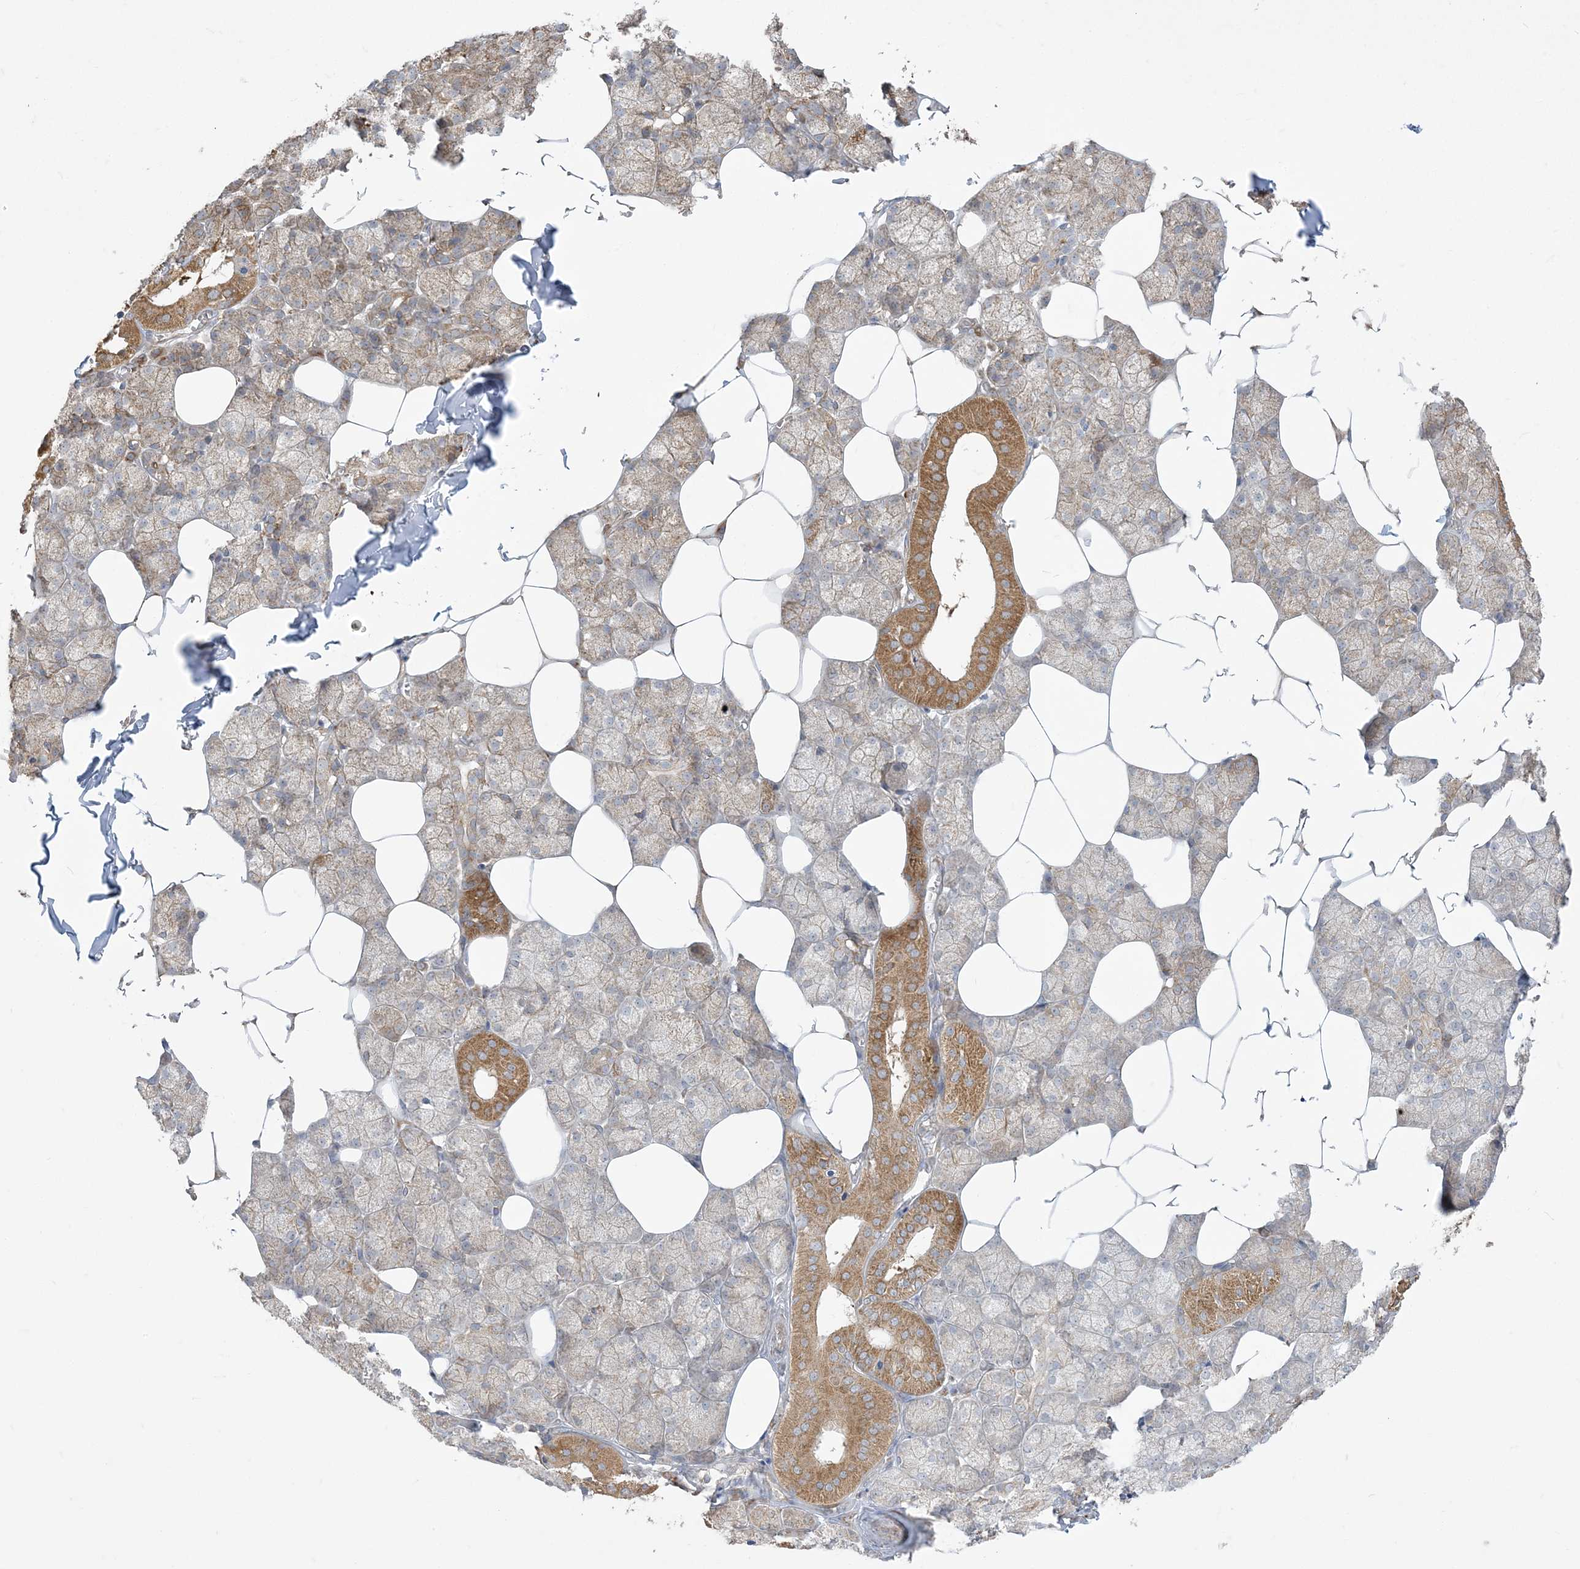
{"staining": {"intensity": "moderate", "quantity": "25%-75%", "location": "cytoplasmic/membranous"}, "tissue": "salivary gland", "cell_type": "Glandular cells", "image_type": "normal", "snomed": [{"axis": "morphology", "description": "Normal tissue, NOS"}, {"axis": "topography", "description": "Salivary gland"}], "caption": "IHC (DAB (3,3'-diaminobenzidine)) staining of normal human salivary gland exhibits moderate cytoplasmic/membranous protein staining in approximately 25%-75% of glandular cells.", "gene": "ZC3H6", "patient": {"sex": "male", "age": 62}}